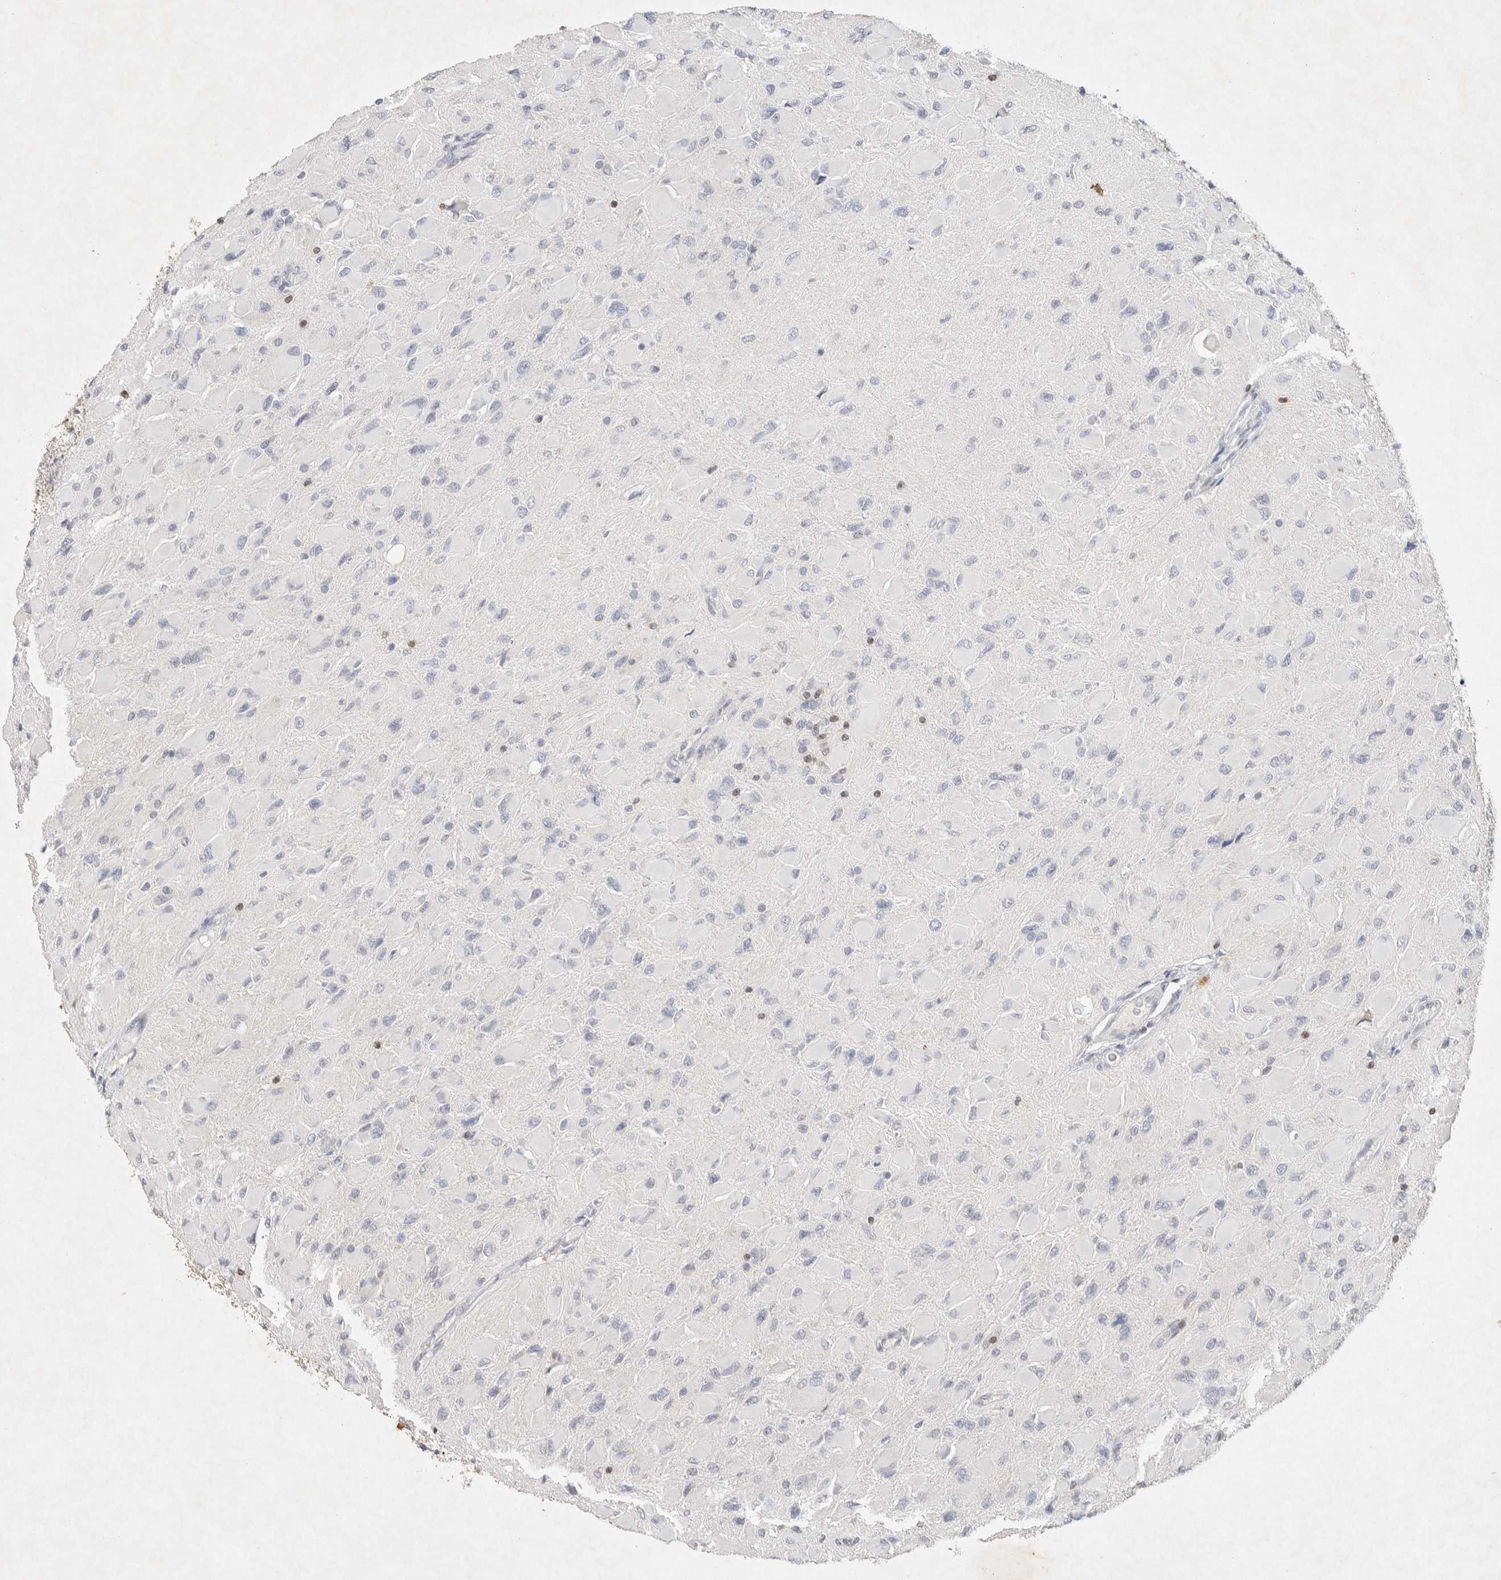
{"staining": {"intensity": "negative", "quantity": "none", "location": "none"}, "tissue": "glioma", "cell_type": "Tumor cells", "image_type": "cancer", "snomed": [{"axis": "morphology", "description": "Glioma, malignant, High grade"}, {"axis": "topography", "description": "Cerebral cortex"}], "caption": "DAB immunohistochemical staining of human high-grade glioma (malignant) displays no significant expression in tumor cells.", "gene": "RAC2", "patient": {"sex": "female", "age": 36}}